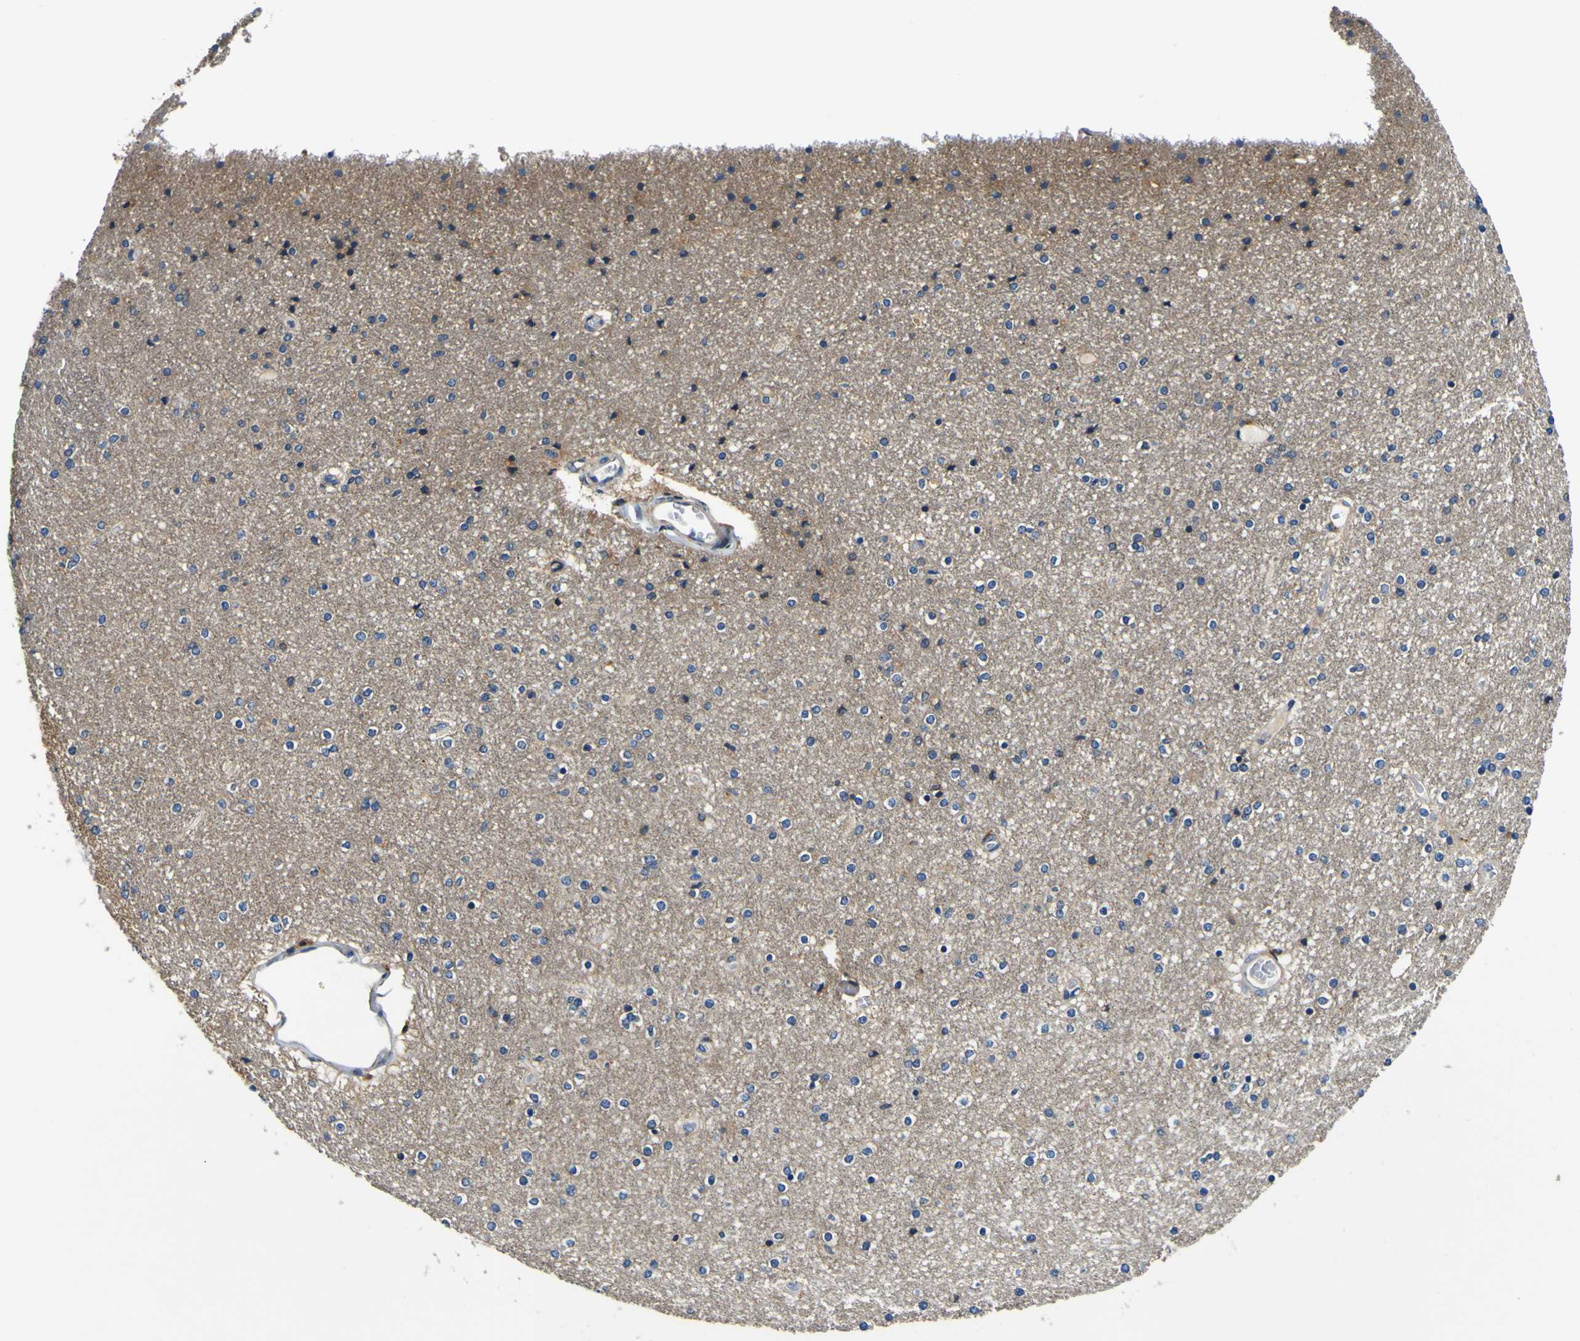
{"staining": {"intensity": "negative", "quantity": "none", "location": "none"}, "tissue": "caudate", "cell_type": "Glial cells", "image_type": "normal", "snomed": [{"axis": "morphology", "description": "Normal tissue, NOS"}, {"axis": "topography", "description": "Lateral ventricle wall"}], "caption": "There is no significant expression in glial cells of caudate. (DAB (3,3'-diaminobenzidine) immunohistochemistry (IHC), high magnification).", "gene": "CLSTN1", "patient": {"sex": "female", "age": 54}}